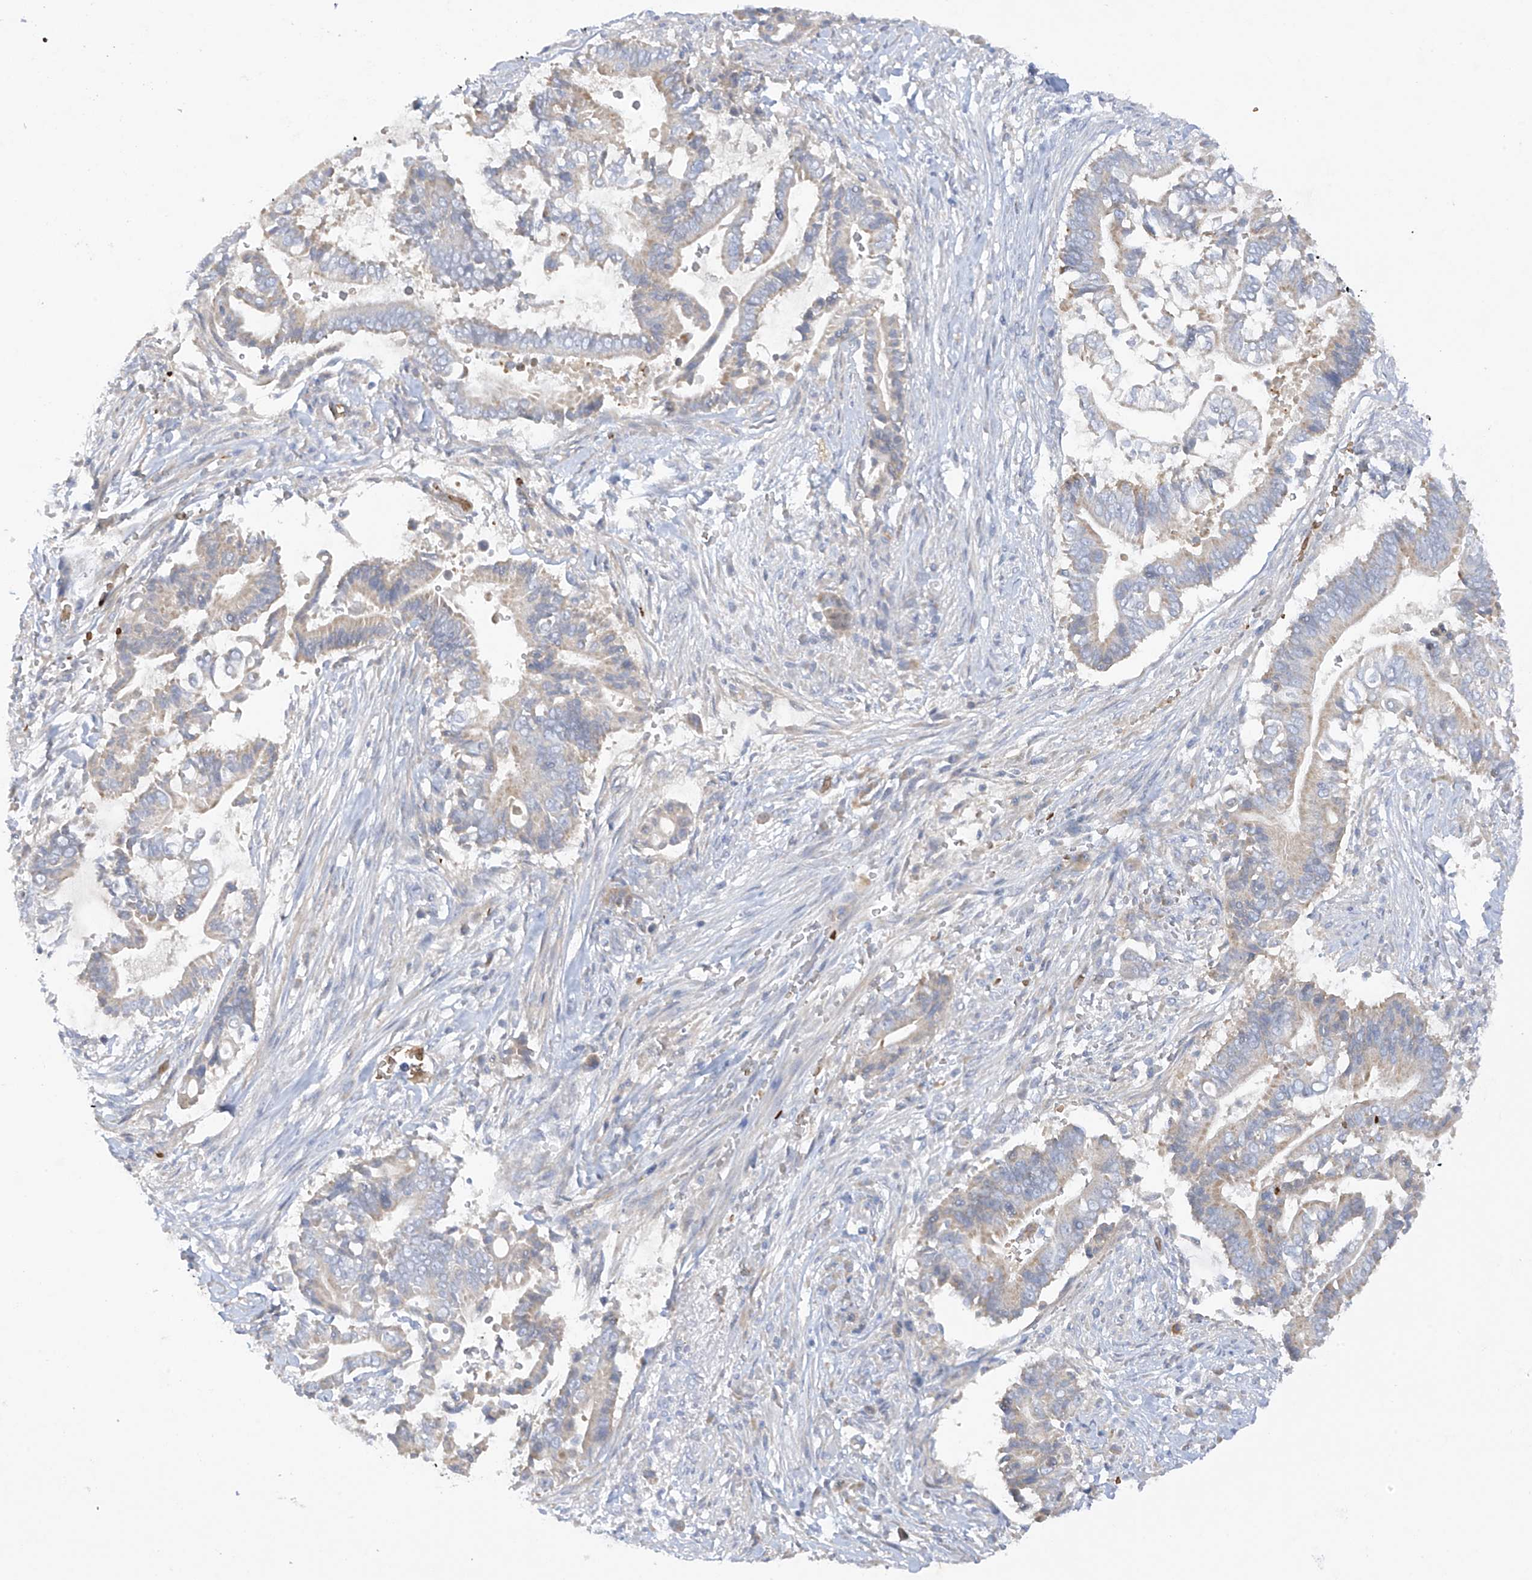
{"staining": {"intensity": "weak", "quantity": "25%-75%", "location": "cytoplasmic/membranous"}, "tissue": "pancreatic cancer", "cell_type": "Tumor cells", "image_type": "cancer", "snomed": [{"axis": "morphology", "description": "Adenocarcinoma, NOS"}, {"axis": "topography", "description": "Pancreas"}], "caption": "Protein staining of adenocarcinoma (pancreatic) tissue reveals weak cytoplasmic/membranous positivity in about 25%-75% of tumor cells.", "gene": "METTL18", "patient": {"sex": "male", "age": 68}}